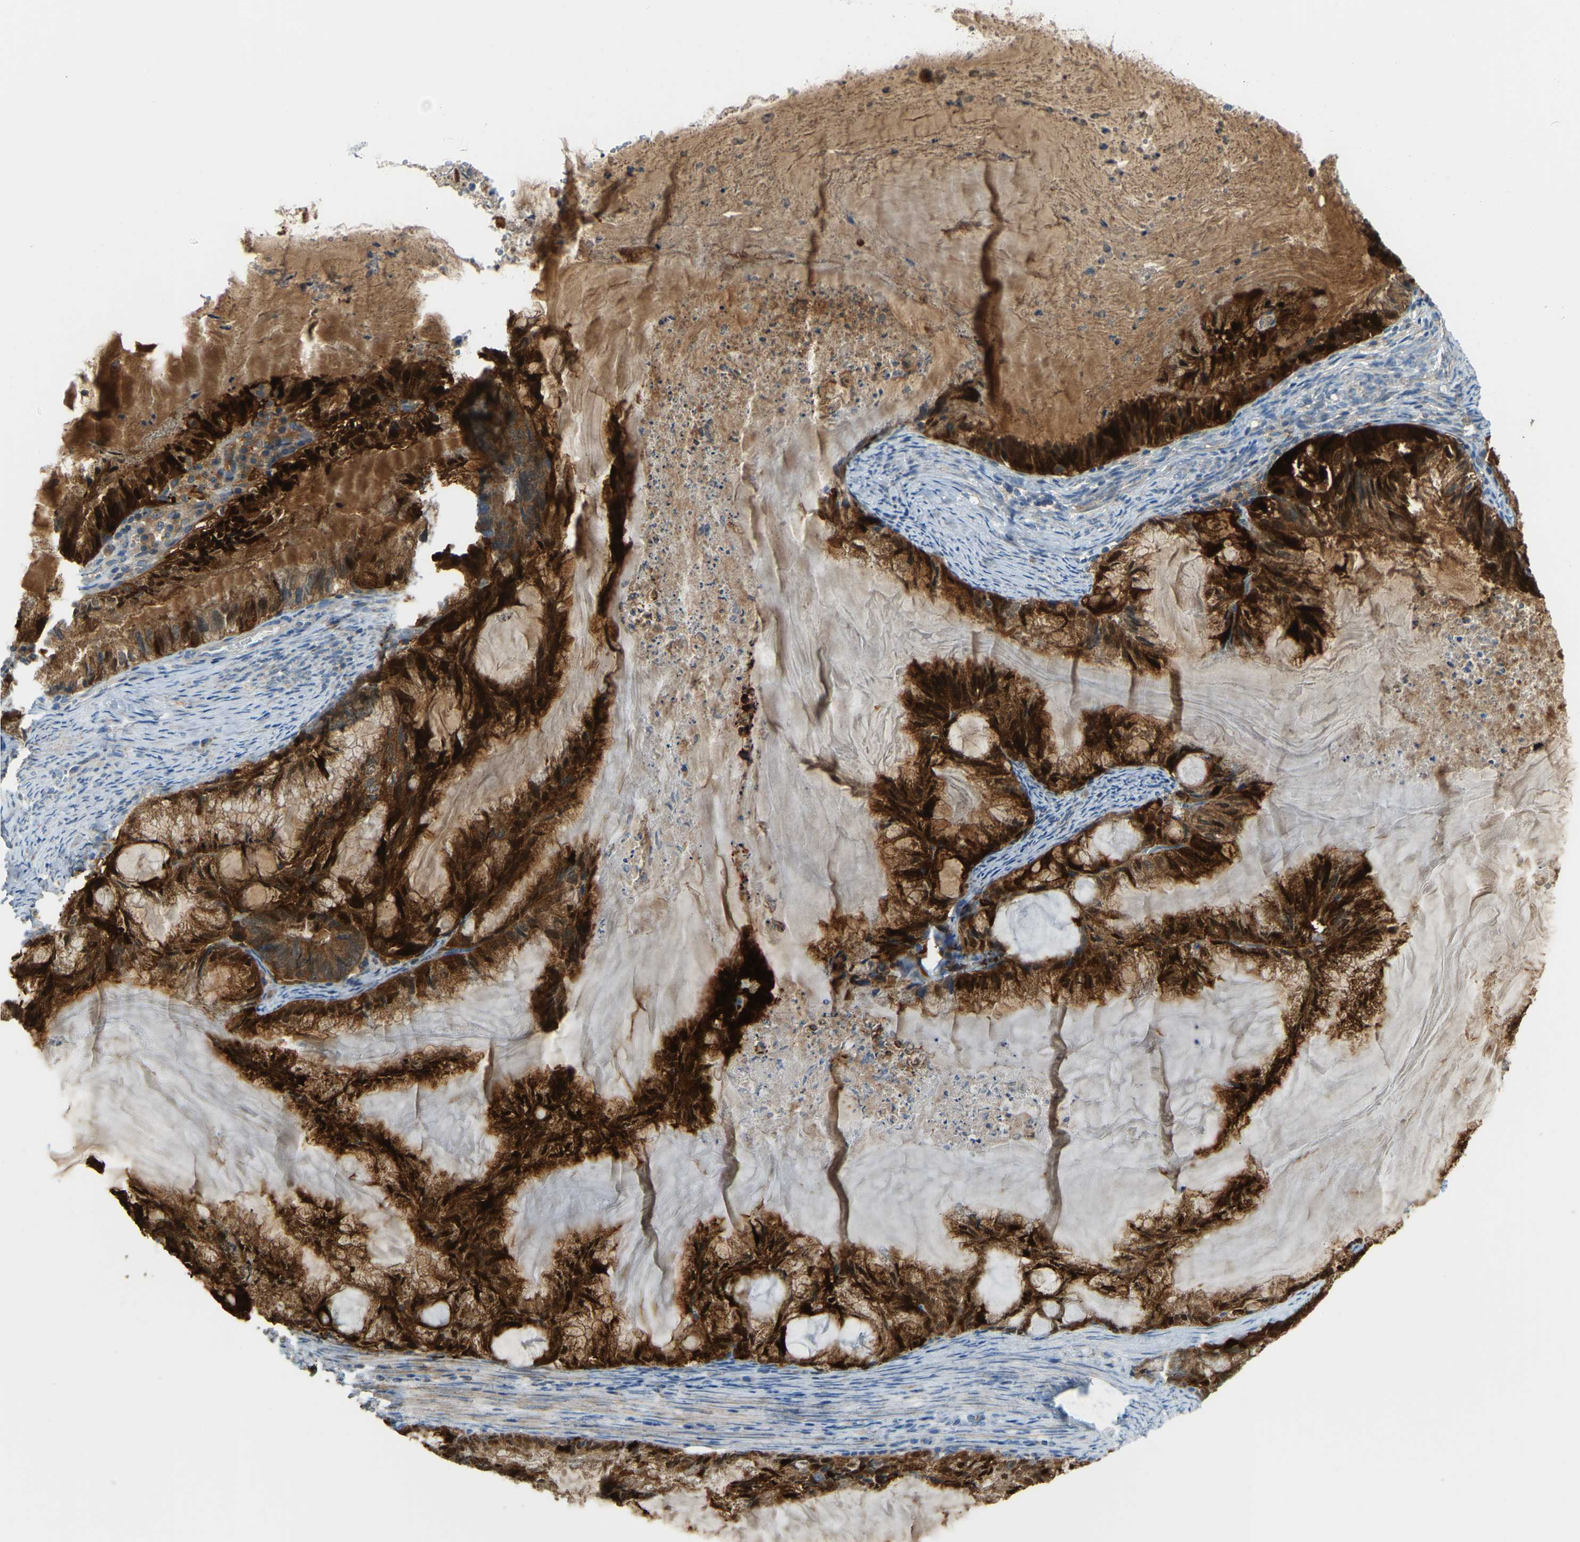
{"staining": {"intensity": "strong", "quantity": ">75%", "location": "cytoplasmic/membranous,nuclear"}, "tissue": "endometrial cancer", "cell_type": "Tumor cells", "image_type": "cancer", "snomed": [{"axis": "morphology", "description": "Adenocarcinoma, NOS"}, {"axis": "topography", "description": "Endometrium"}], "caption": "Brown immunohistochemical staining in adenocarcinoma (endometrial) displays strong cytoplasmic/membranous and nuclear staining in about >75% of tumor cells. The staining was performed using DAB, with brown indicating positive protein expression. Nuclei are stained blue with hematoxylin.", "gene": "GDA", "patient": {"sex": "female", "age": 86}}